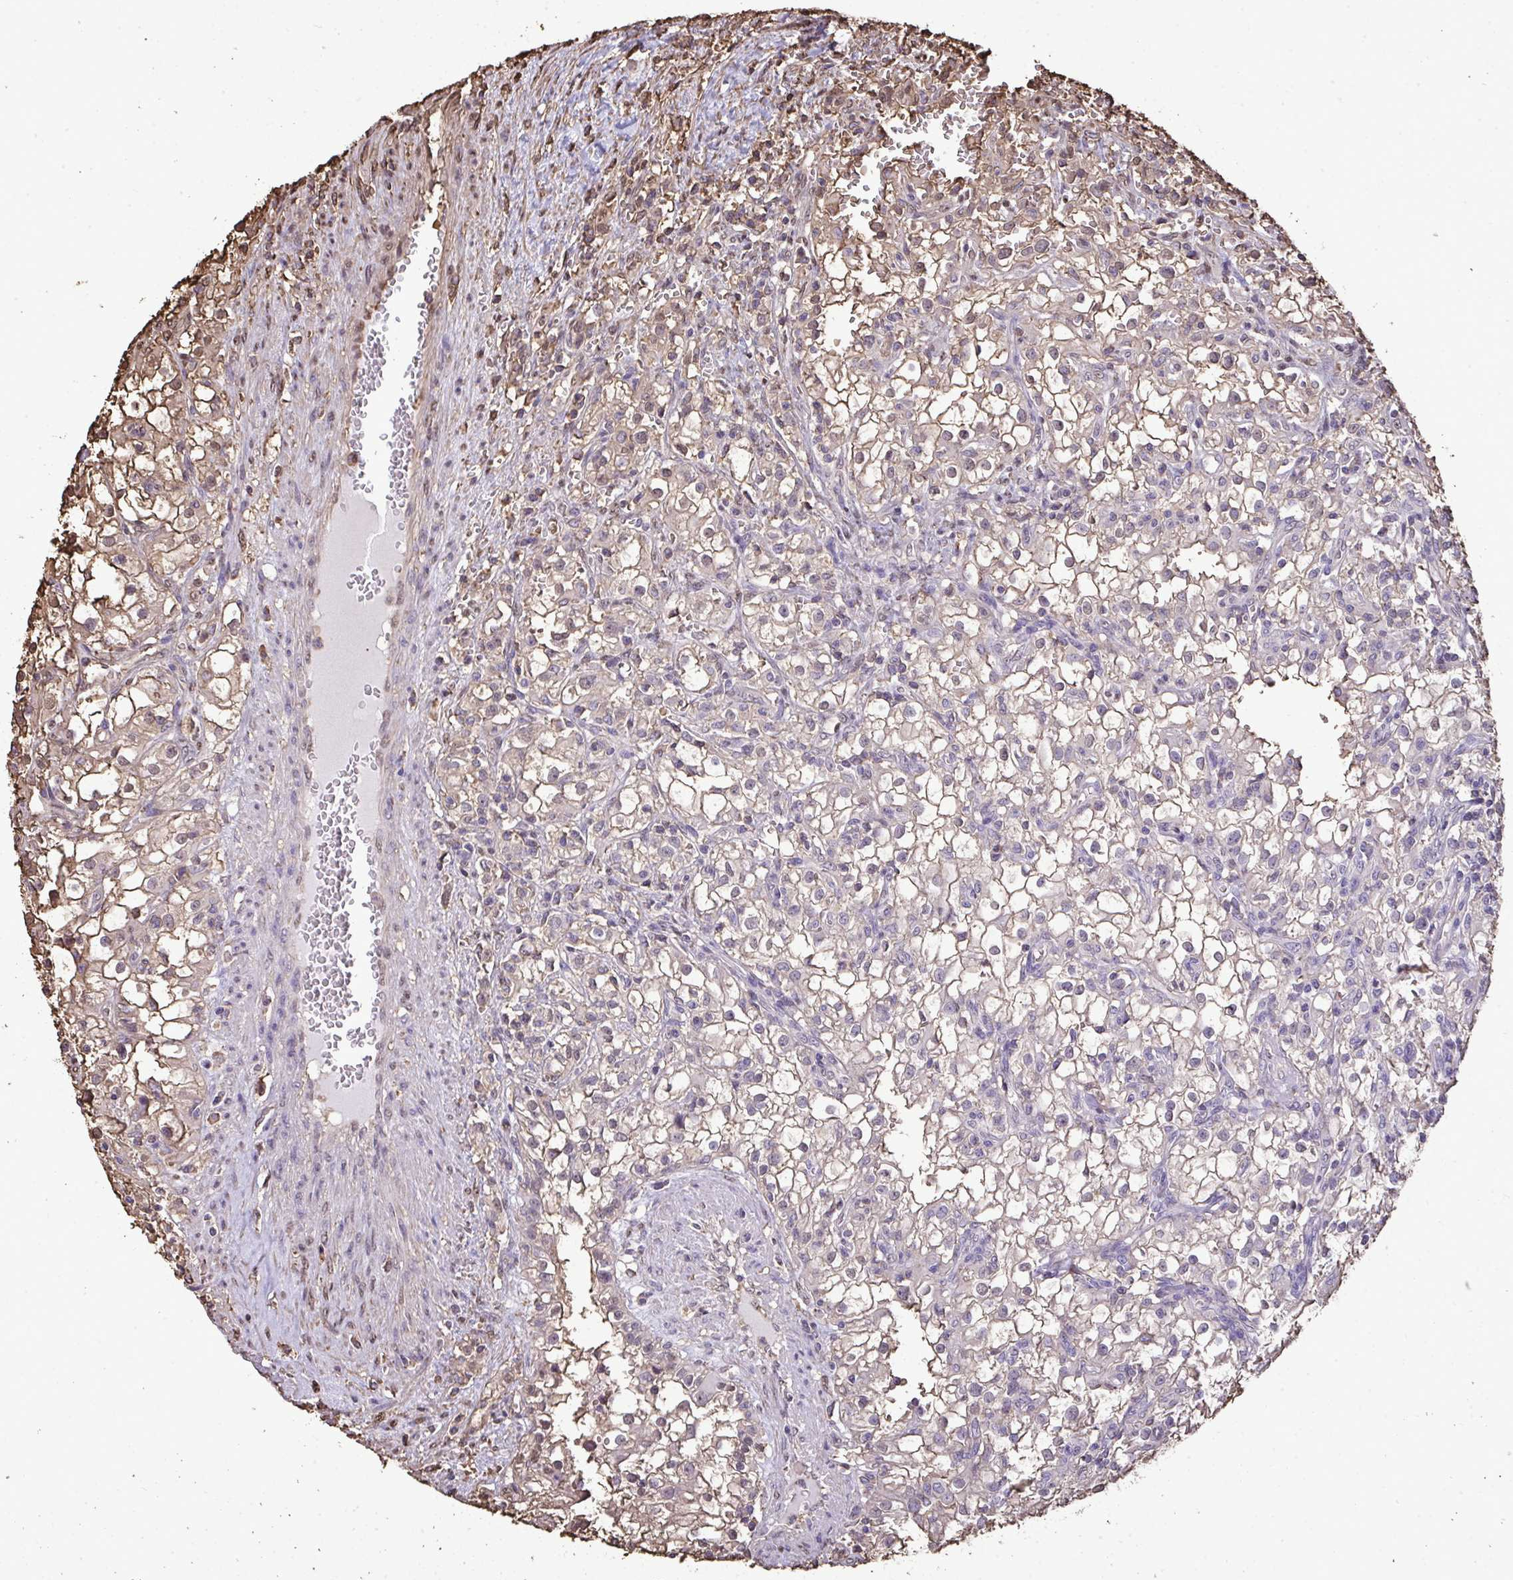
{"staining": {"intensity": "moderate", "quantity": "<25%", "location": "cytoplasmic/membranous"}, "tissue": "renal cancer", "cell_type": "Tumor cells", "image_type": "cancer", "snomed": [{"axis": "morphology", "description": "Adenocarcinoma, NOS"}, {"axis": "topography", "description": "Kidney"}], "caption": "A low amount of moderate cytoplasmic/membranous staining is present in about <25% of tumor cells in renal cancer (adenocarcinoma) tissue. (DAB (3,3'-diaminobenzidine) = brown stain, brightfield microscopy at high magnification).", "gene": "ANXA5", "patient": {"sex": "female", "age": 74}}